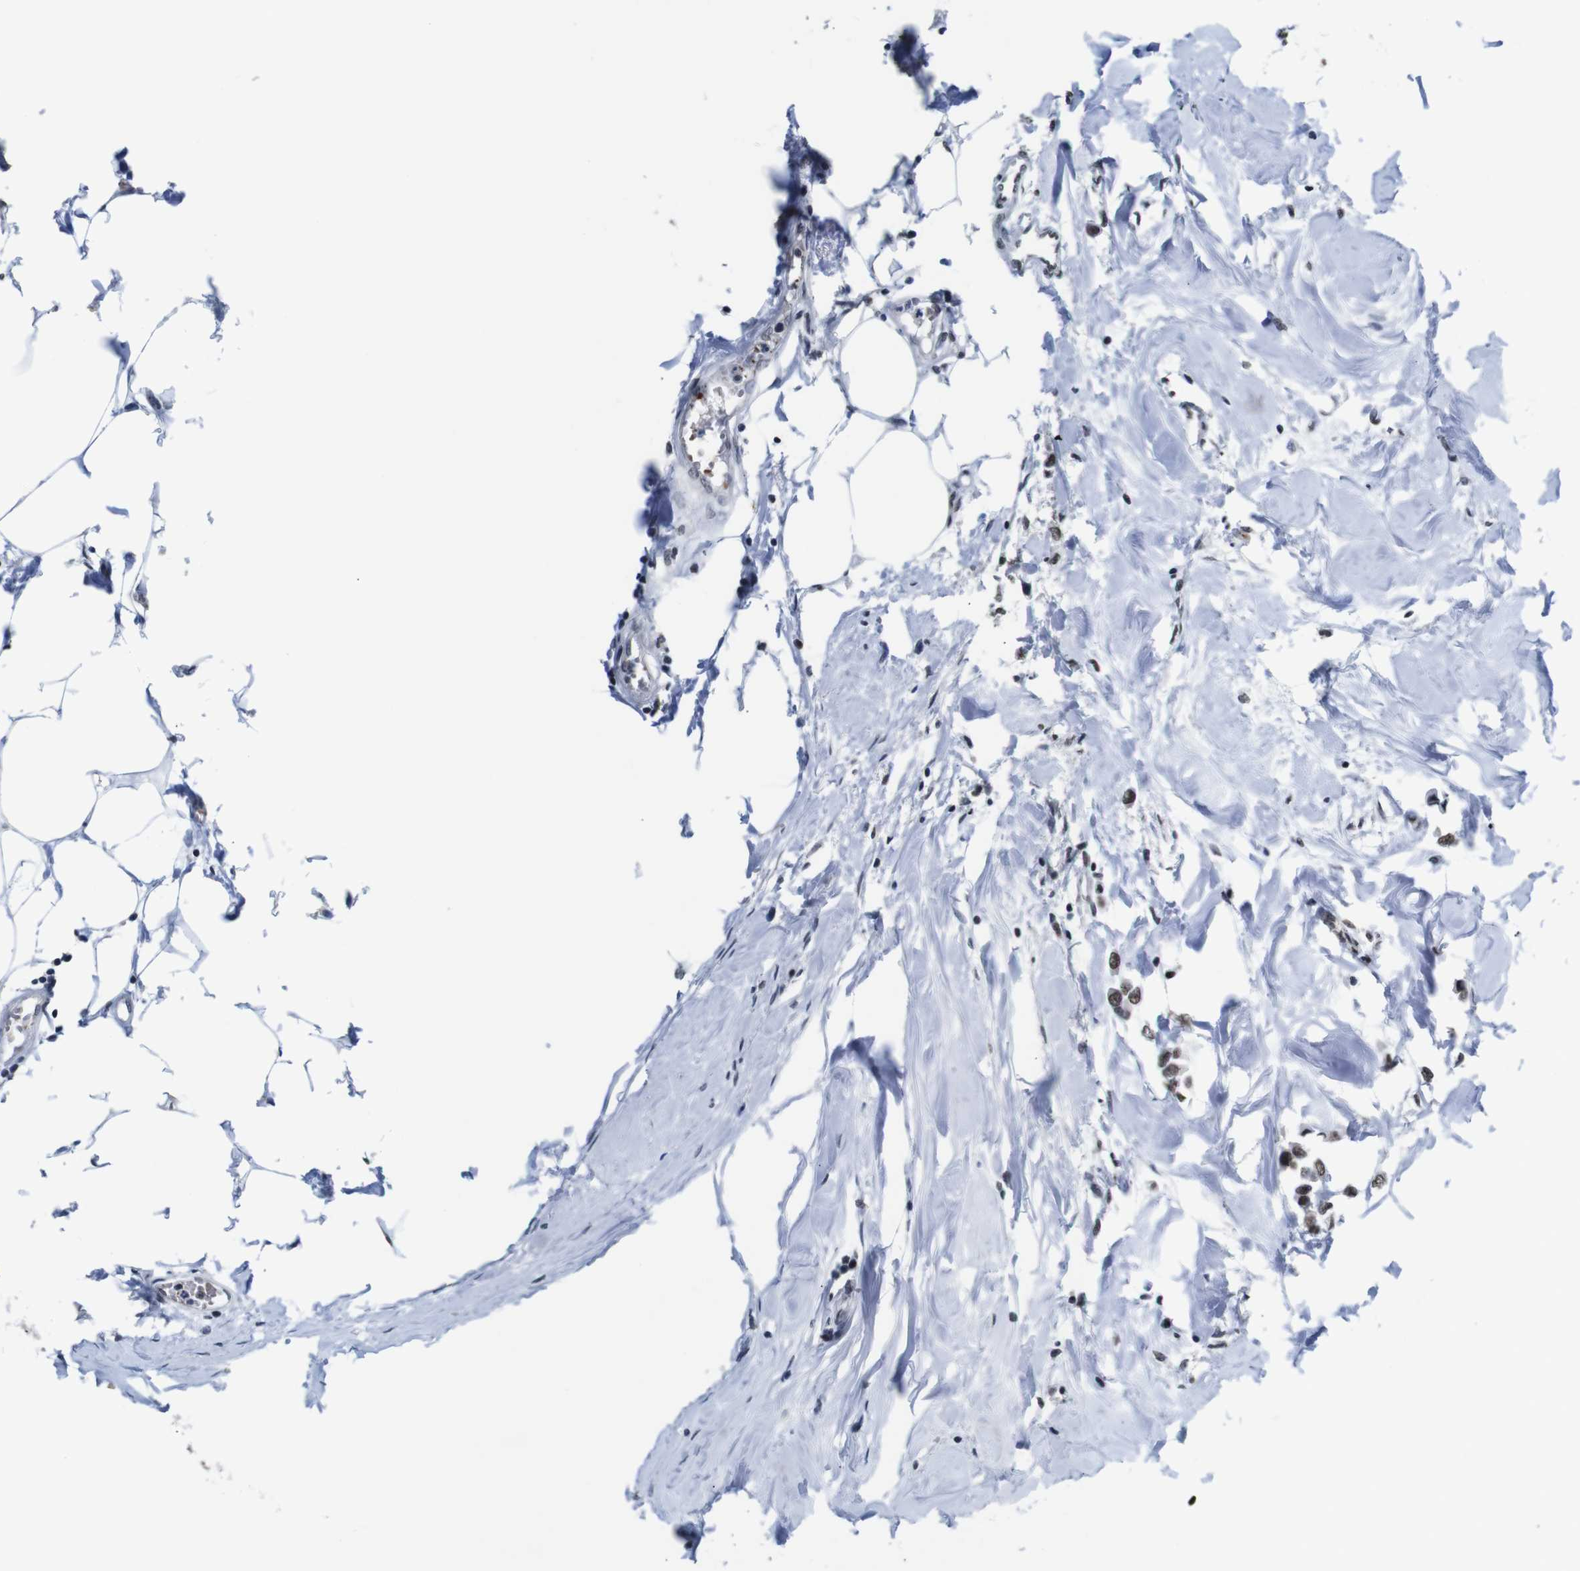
{"staining": {"intensity": "moderate", "quantity": ">75%", "location": "nuclear"}, "tissue": "breast cancer", "cell_type": "Tumor cells", "image_type": "cancer", "snomed": [{"axis": "morphology", "description": "Lobular carcinoma"}, {"axis": "topography", "description": "Breast"}], "caption": "A brown stain labels moderate nuclear expression of a protein in lobular carcinoma (breast) tumor cells.", "gene": "ILDR2", "patient": {"sex": "female", "age": 51}}